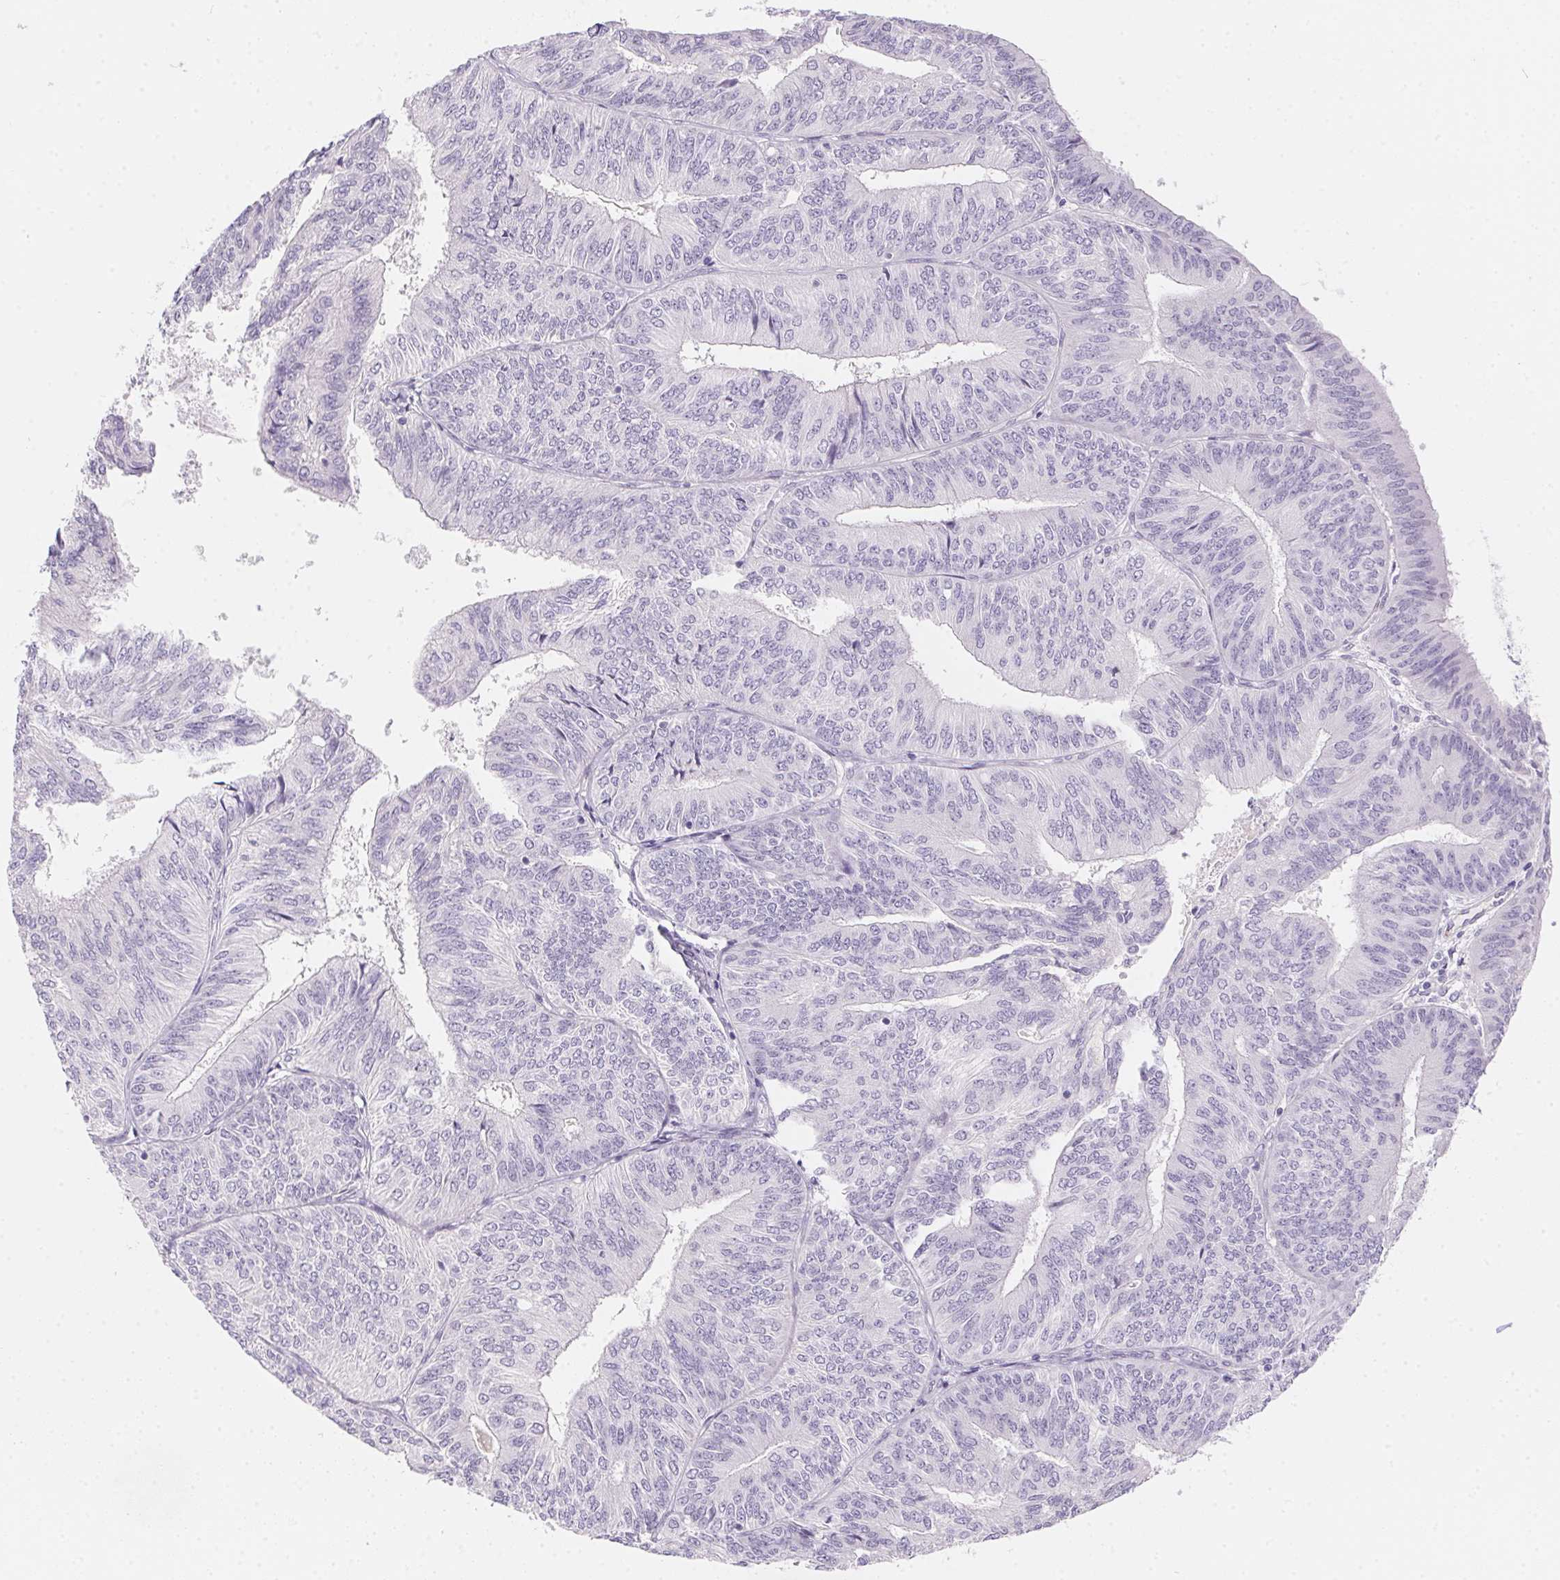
{"staining": {"intensity": "negative", "quantity": "none", "location": "none"}, "tissue": "endometrial cancer", "cell_type": "Tumor cells", "image_type": "cancer", "snomed": [{"axis": "morphology", "description": "Adenocarcinoma, NOS"}, {"axis": "topography", "description": "Endometrium"}], "caption": "Human adenocarcinoma (endometrial) stained for a protein using immunohistochemistry (IHC) shows no staining in tumor cells.", "gene": "MORC1", "patient": {"sex": "female", "age": 58}}